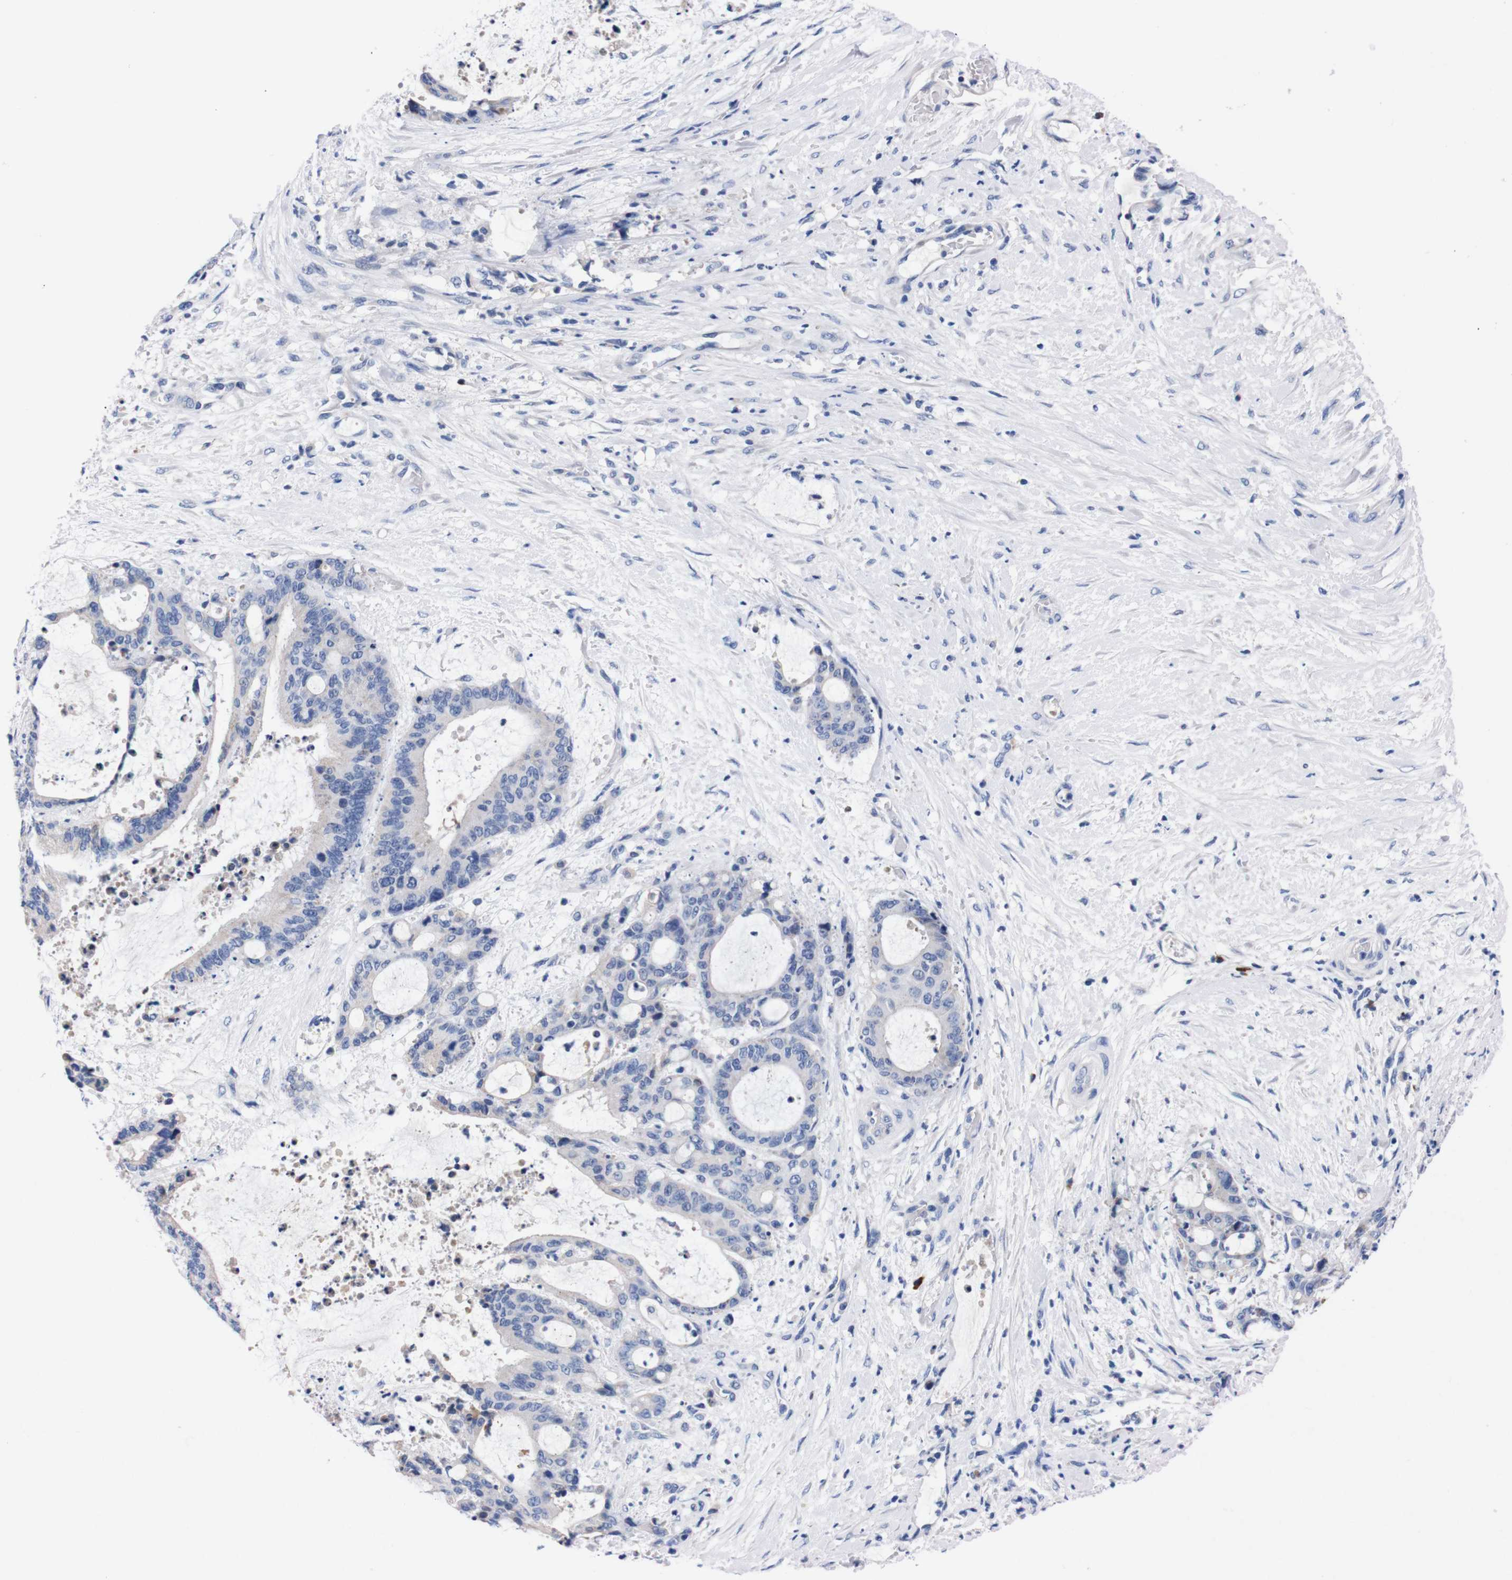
{"staining": {"intensity": "negative", "quantity": "none", "location": "none"}, "tissue": "liver cancer", "cell_type": "Tumor cells", "image_type": "cancer", "snomed": [{"axis": "morphology", "description": "Normal tissue, NOS"}, {"axis": "morphology", "description": "Cholangiocarcinoma"}, {"axis": "topography", "description": "Liver"}, {"axis": "topography", "description": "Peripheral nerve tissue"}], "caption": "The immunohistochemistry image has no significant expression in tumor cells of cholangiocarcinoma (liver) tissue. The staining is performed using DAB (3,3'-diaminobenzidine) brown chromogen with nuclei counter-stained in using hematoxylin.", "gene": "FAM210A", "patient": {"sex": "female", "age": 73}}